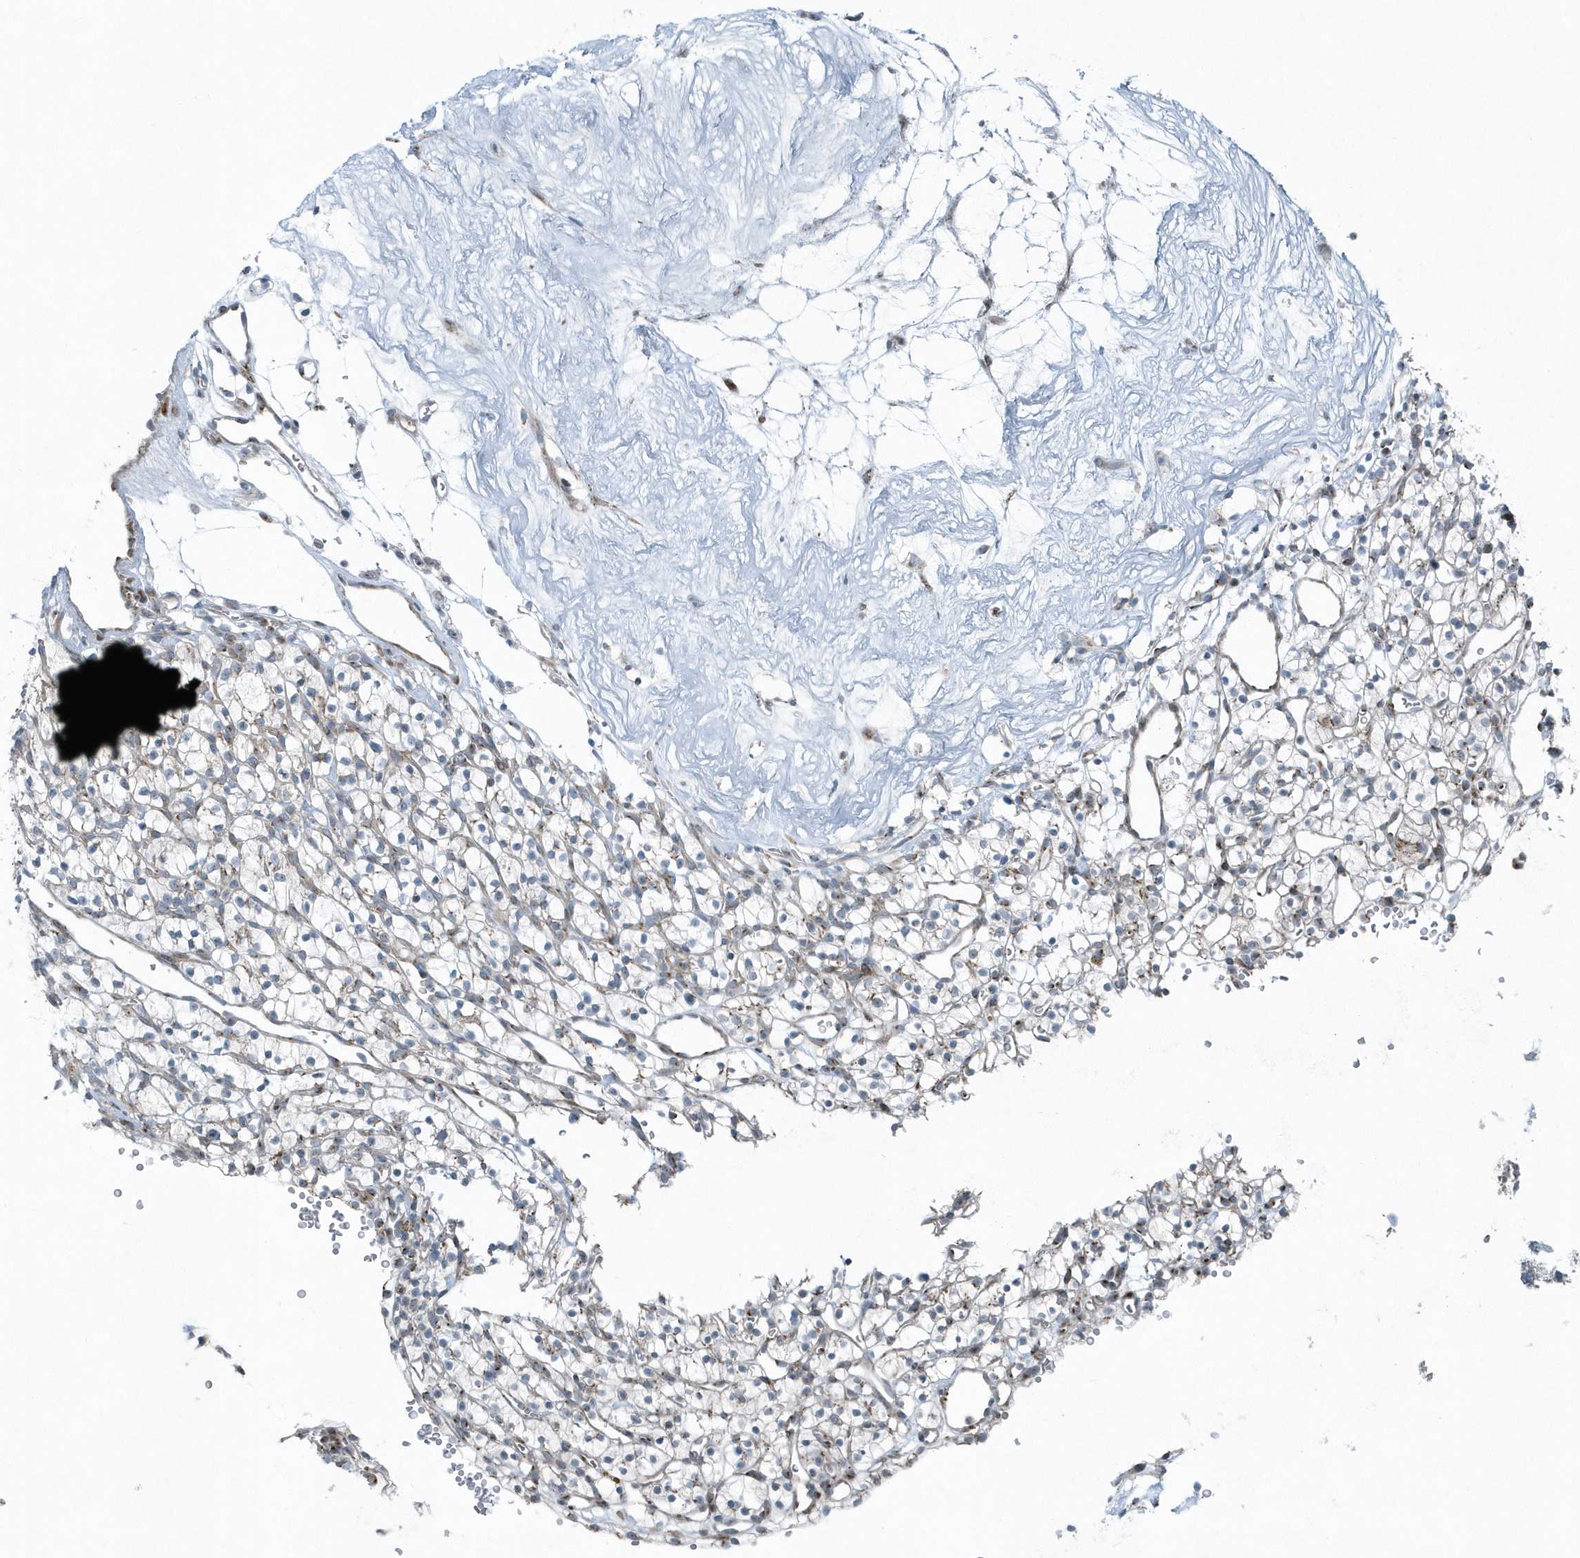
{"staining": {"intensity": "negative", "quantity": "none", "location": "none"}, "tissue": "renal cancer", "cell_type": "Tumor cells", "image_type": "cancer", "snomed": [{"axis": "morphology", "description": "Adenocarcinoma, NOS"}, {"axis": "topography", "description": "Kidney"}], "caption": "High power microscopy micrograph of an immunohistochemistry (IHC) image of renal cancer, revealing no significant expression in tumor cells.", "gene": "GCC2", "patient": {"sex": "female", "age": 57}}